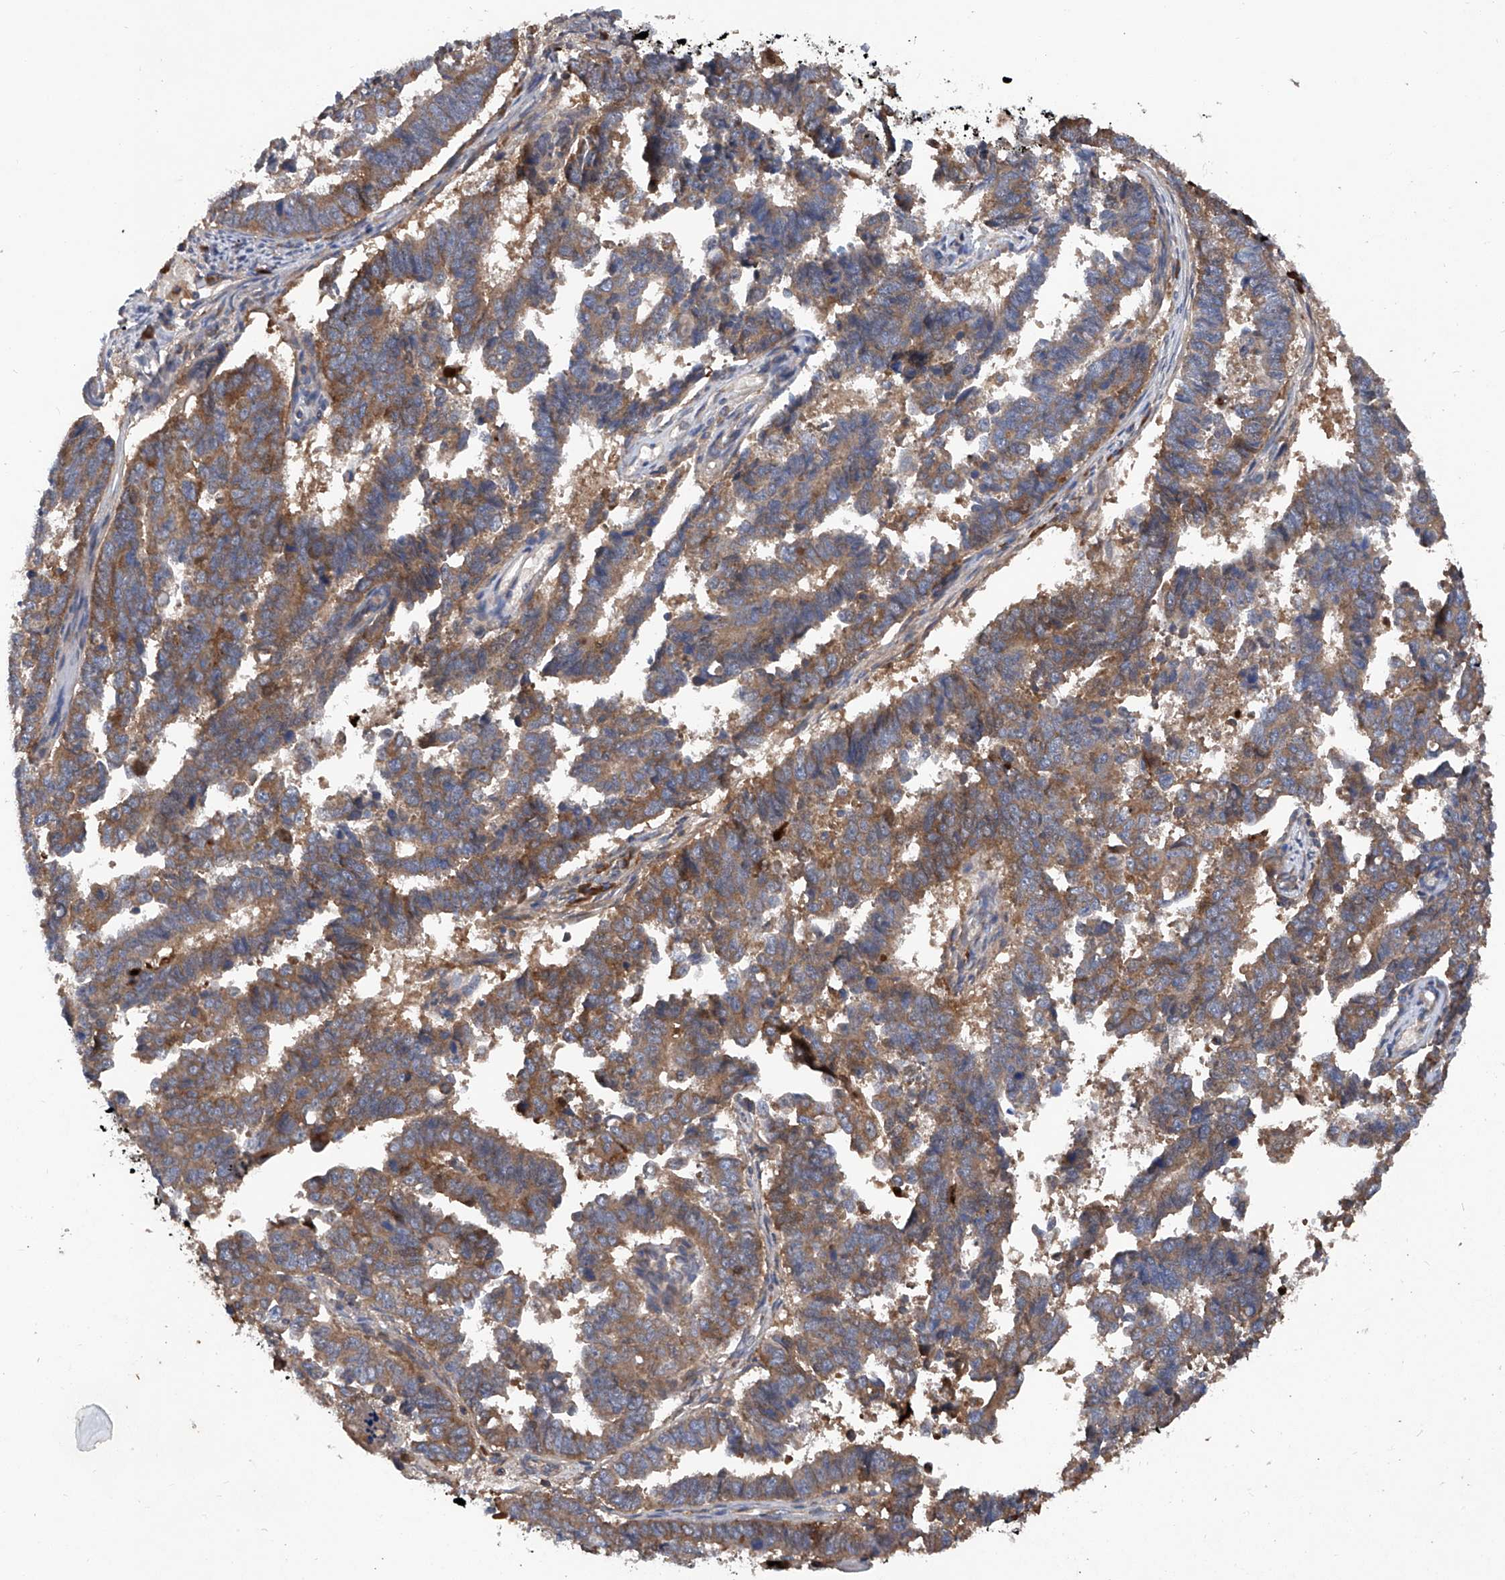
{"staining": {"intensity": "moderate", "quantity": ">75%", "location": "cytoplasmic/membranous"}, "tissue": "endometrial cancer", "cell_type": "Tumor cells", "image_type": "cancer", "snomed": [{"axis": "morphology", "description": "Adenocarcinoma, NOS"}, {"axis": "topography", "description": "Endometrium"}], "caption": "Protein staining shows moderate cytoplasmic/membranous positivity in approximately >75% of tumor cells in endometrial adenocarcinoma. (DAB (3,3'-diaminobenzidine) = brown stain, brightfield microscopy at high magnification).", "gene": "ASCC3", "patient": {"sex": "female", "age": 75}}